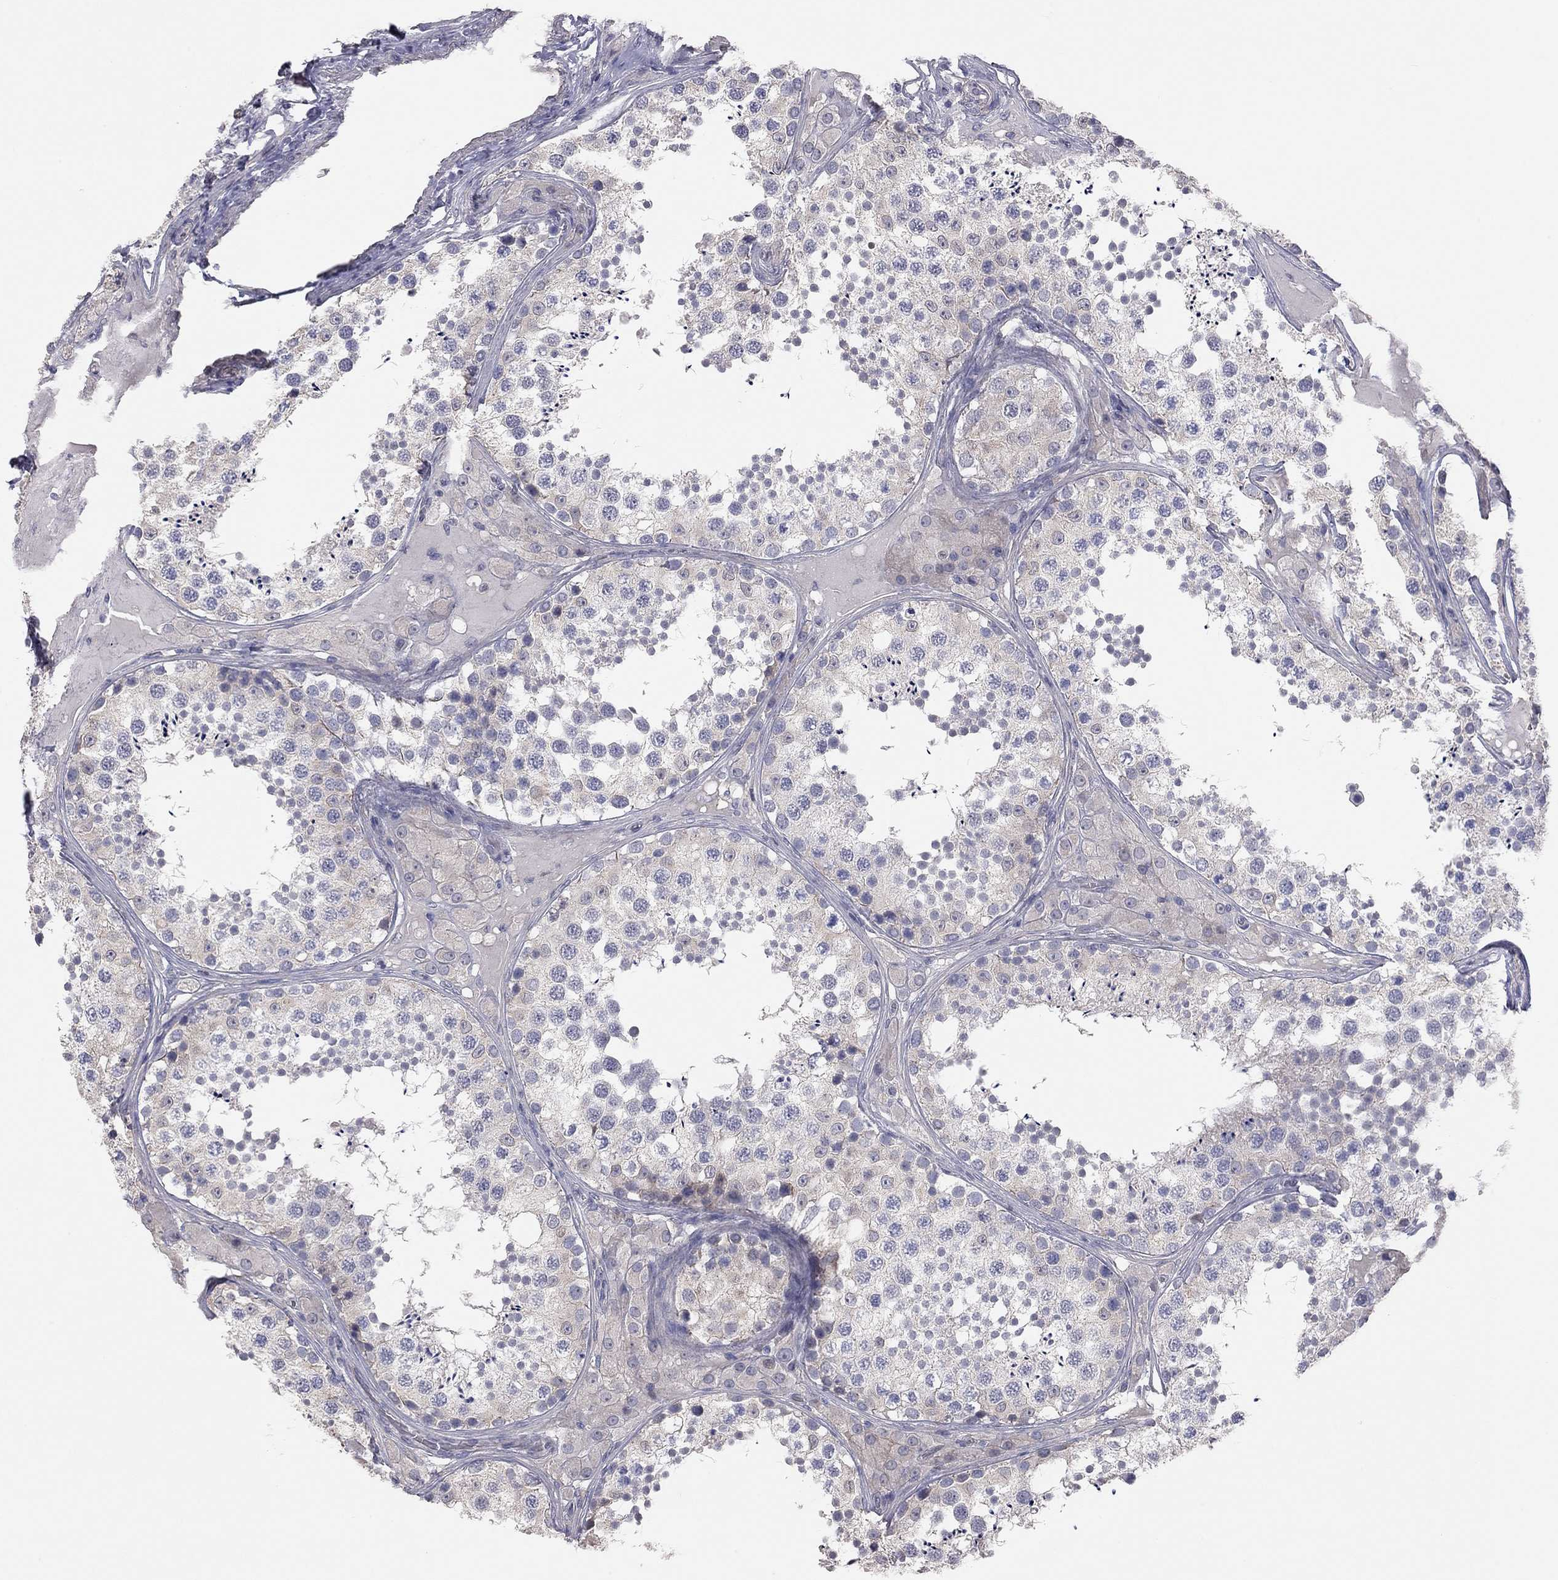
{"staining": {"intensity": "weak", "quantity": "<25%", "location": "cytoplasmic/membranous"}, "tissue": "testis", "cell_type": "Cells in seminiferous ducts", "image_type": "normal", "snomed": [{"axis": "morphology", "description": "Normal tissue, NOS"}, {"axis": "topography", "description": "Testis"}], "caption": "Cells in seminiferous ducts show no significant protein expression in normal testis.", "gene": "KCNB1", "patient": {"sex": "male", "age": 34}}